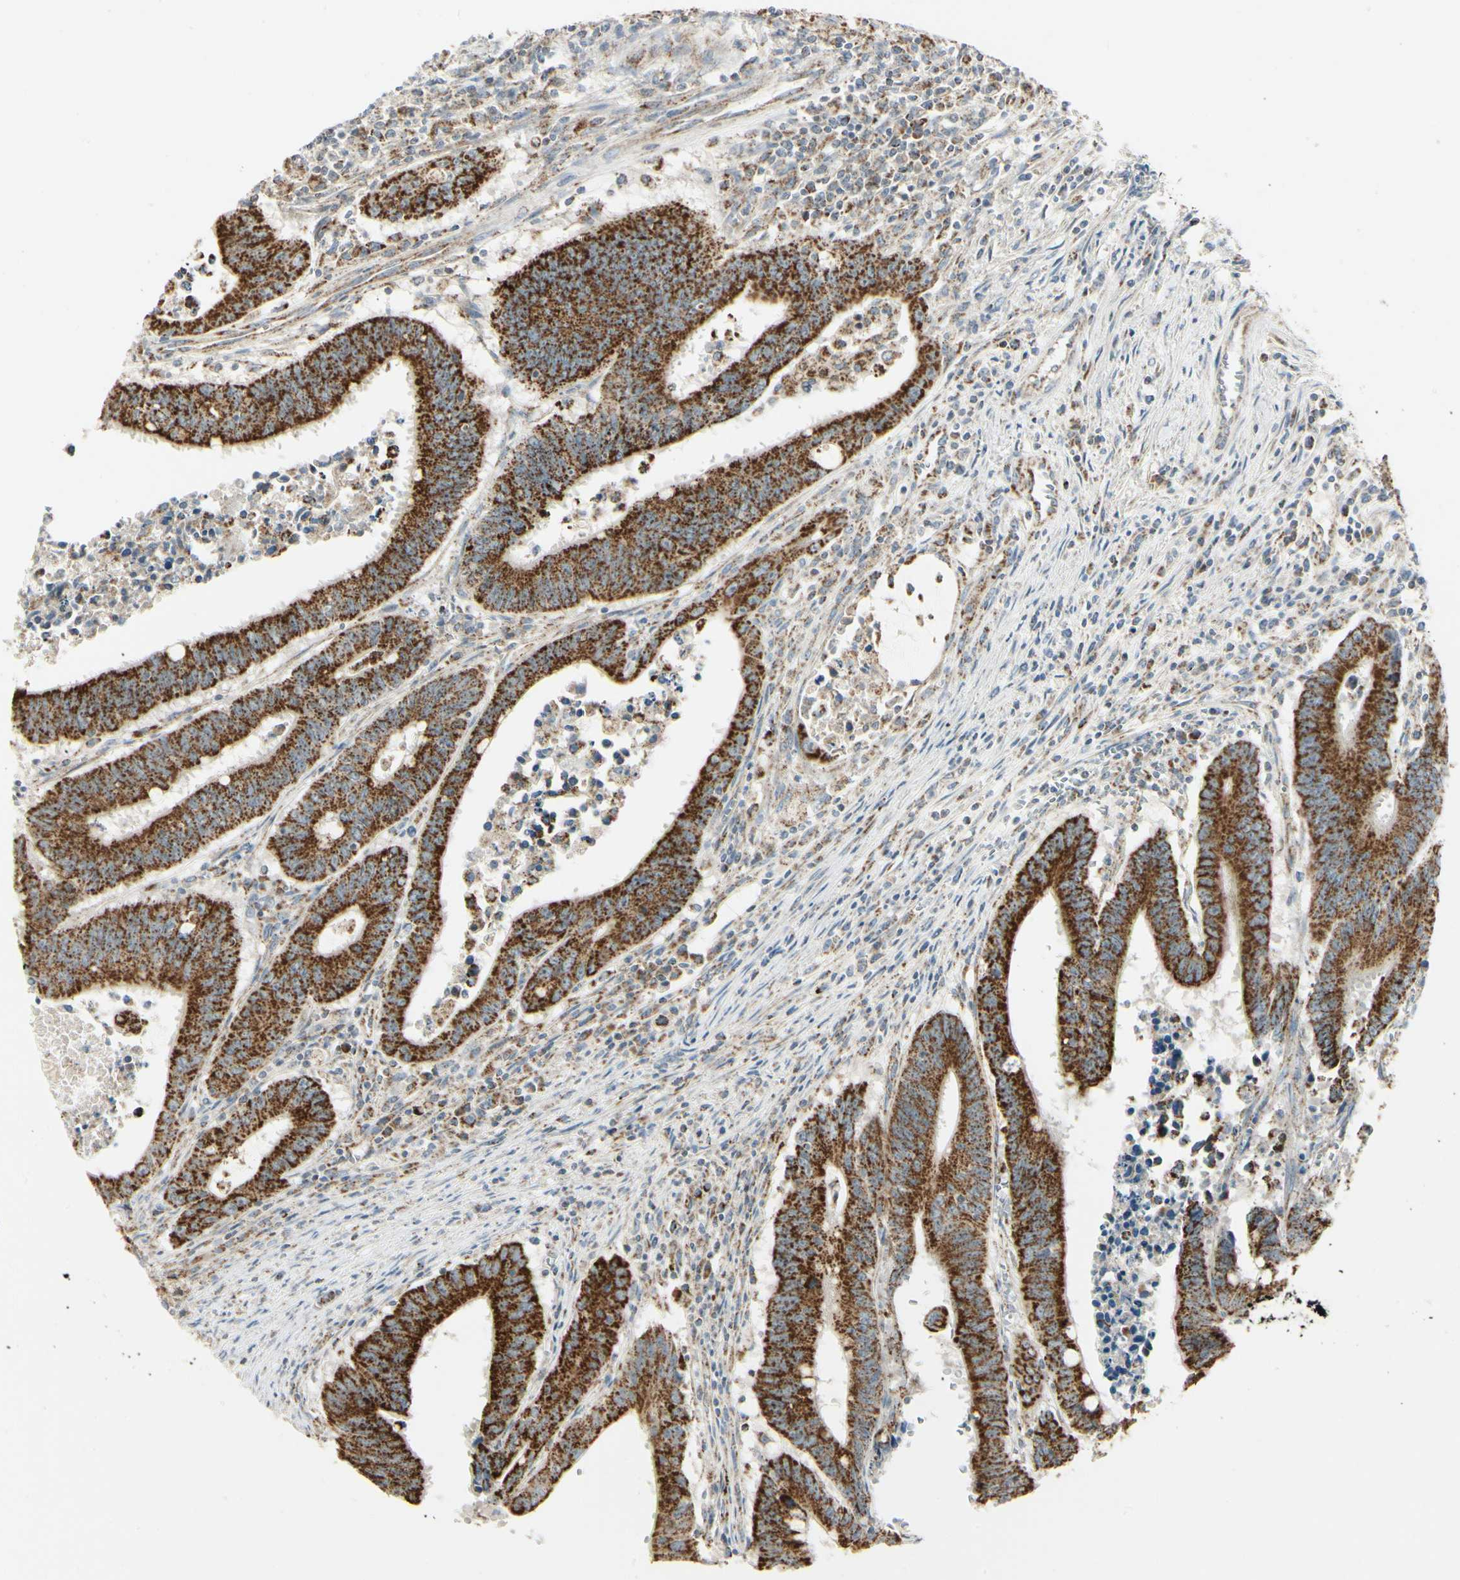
{"staining": {"intensity": "strong", "quantity": ">75%", "location": "cytoplasmic/membranous"}, "tissue": "colorectal cancer", "cell_type": "Tumor cells", "image_type": "cancer", "snomed": [{"axis": "morphology", "description": "Adenocarcinoma, NOS"}, {"axis": "topography", "description": "Colon"}], "caption": "A brown stain labels strong cytoplasmic/membranous staining of a protein in adenocarcinoma (colorectal) tumor cells.", "gene": "ANKS6", "patient": {"sex": "male", "age": 45}}